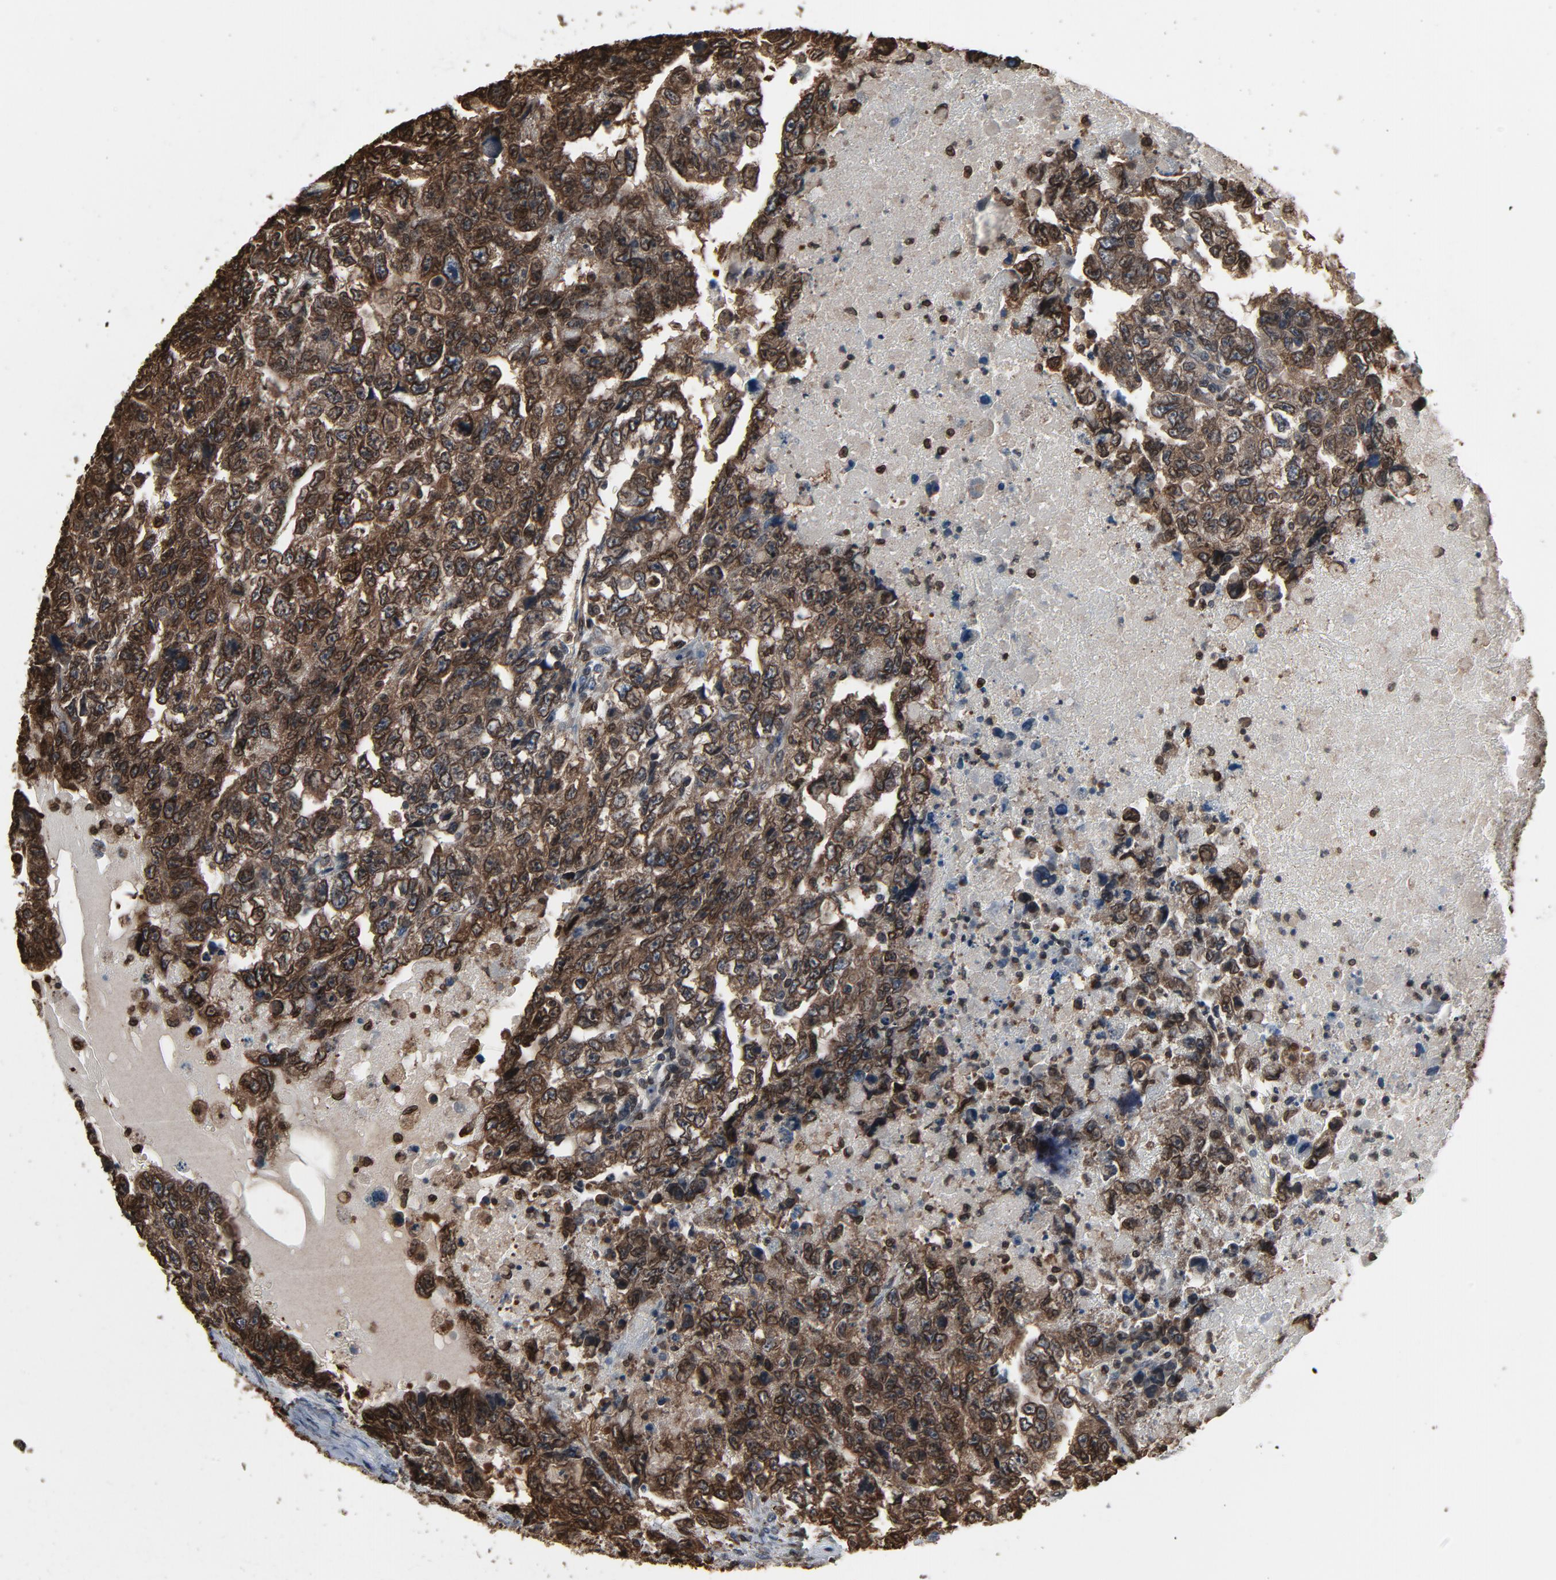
{"staining": {"intensity": "moderate", "quantity": ">75%", "location": "cytoplasmic/membranous,nuclear"}, "tissue": "testis cancer", "cell_type": "Tumor cells", "image_type": "cancer", "snomed": [{"axis": "morphology", "description": "Carcinoma, Embryonal, NOS"}, {"axis": "topography", "description": "Testis"}], "caption": "A medium amount of moderate cytoplasmic/membranous and nuclear positivity is appreciated in about >75% of tumor cells in testis cancer (embryonal carcinoma) tissue.", "gene": "UBE2D1", "patient": {"sex": "male", "age": 36}}